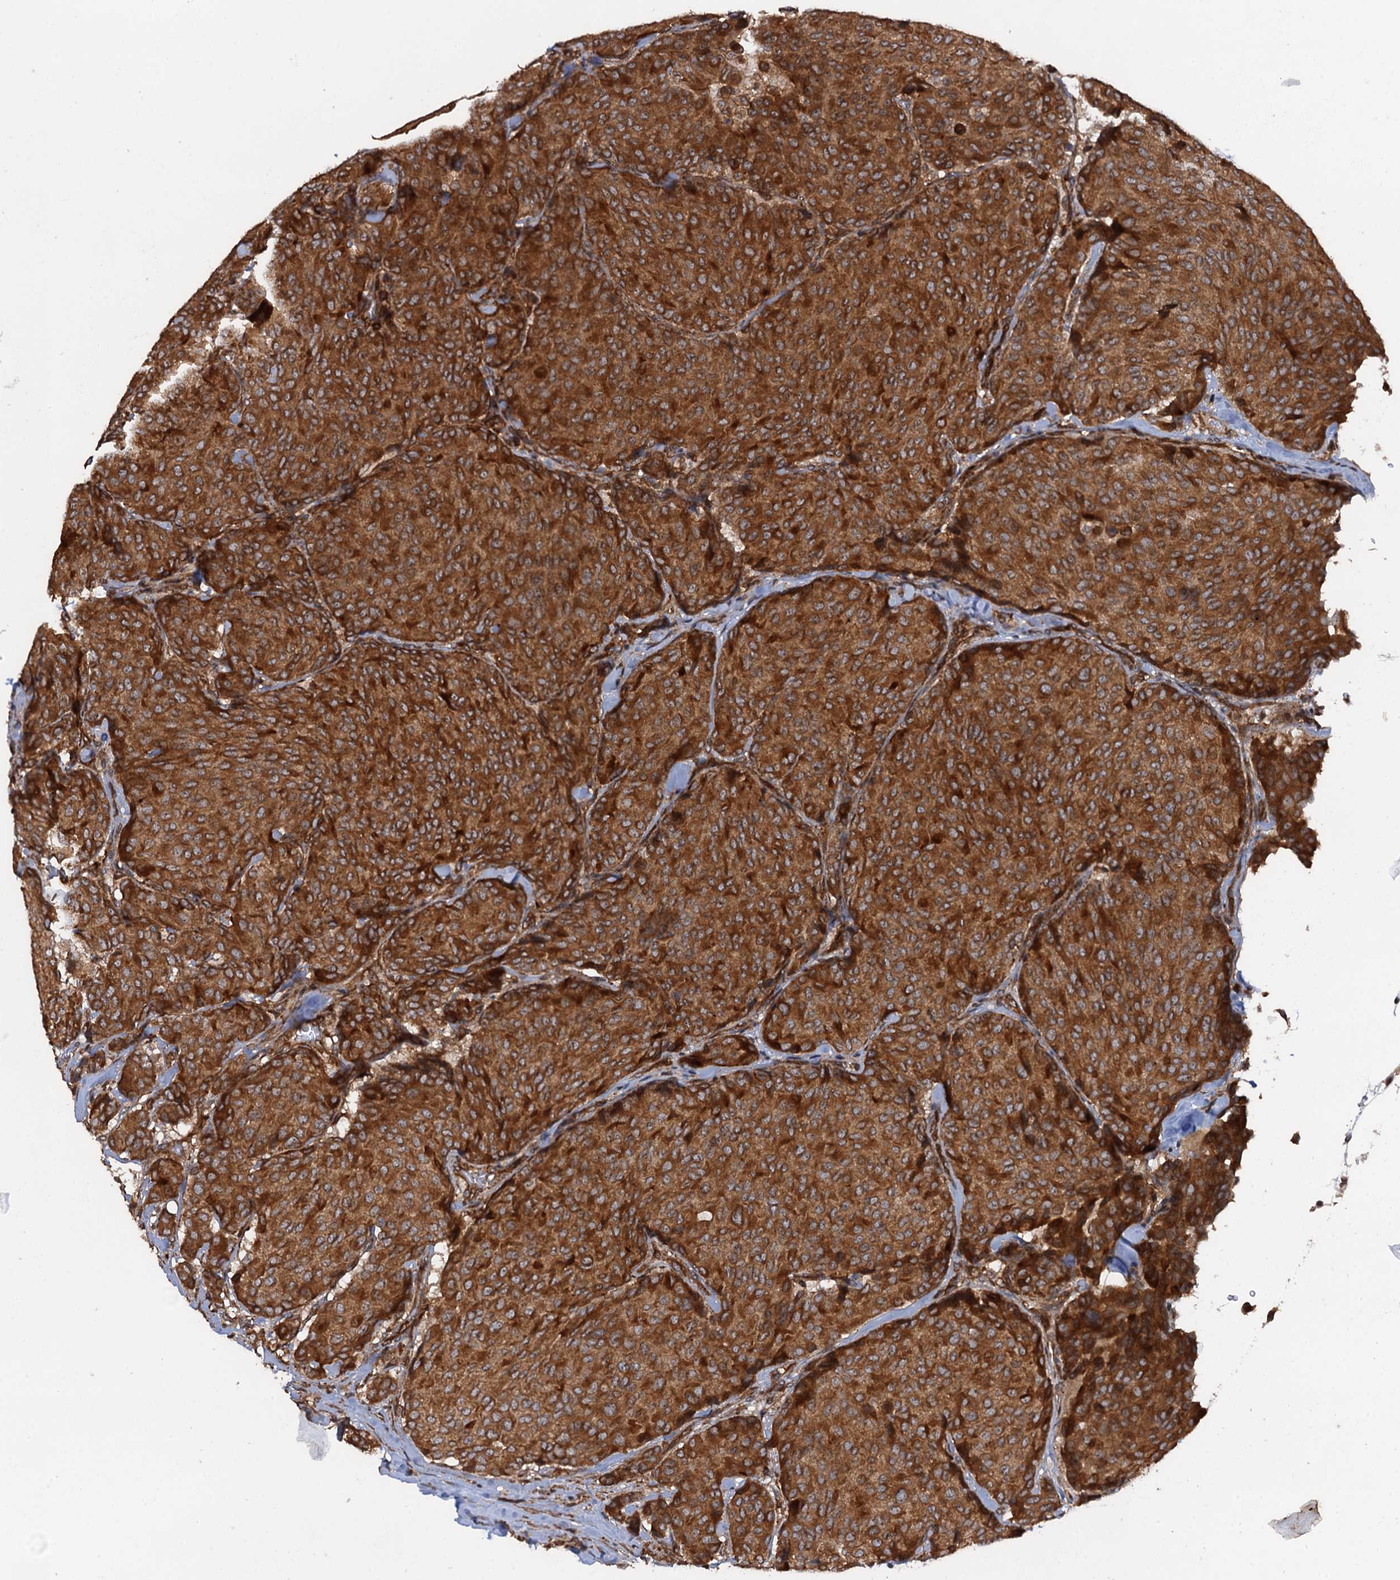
{"staining": {"intensity": "strong", "quantity": ">75%", "location": "cytoplasmic/membranous"}, "tissue": "breast cancer", "cell_type": "Tumor cells", "image_type": "cancer", "snomed": [{"axis": "morphology", "description": "Duct carcinoma"}, {"axis": "topography", "description": "Breast"}], "caption": "A micrograph showing strong cytoplasmic/membranous expression in about >75% of tumor cells in breast invasive ductal carcinoma, as visualized by brown immunohistochemical staining.", "gene": "BORA", "patient": {"sex": "female", "age": 75}}